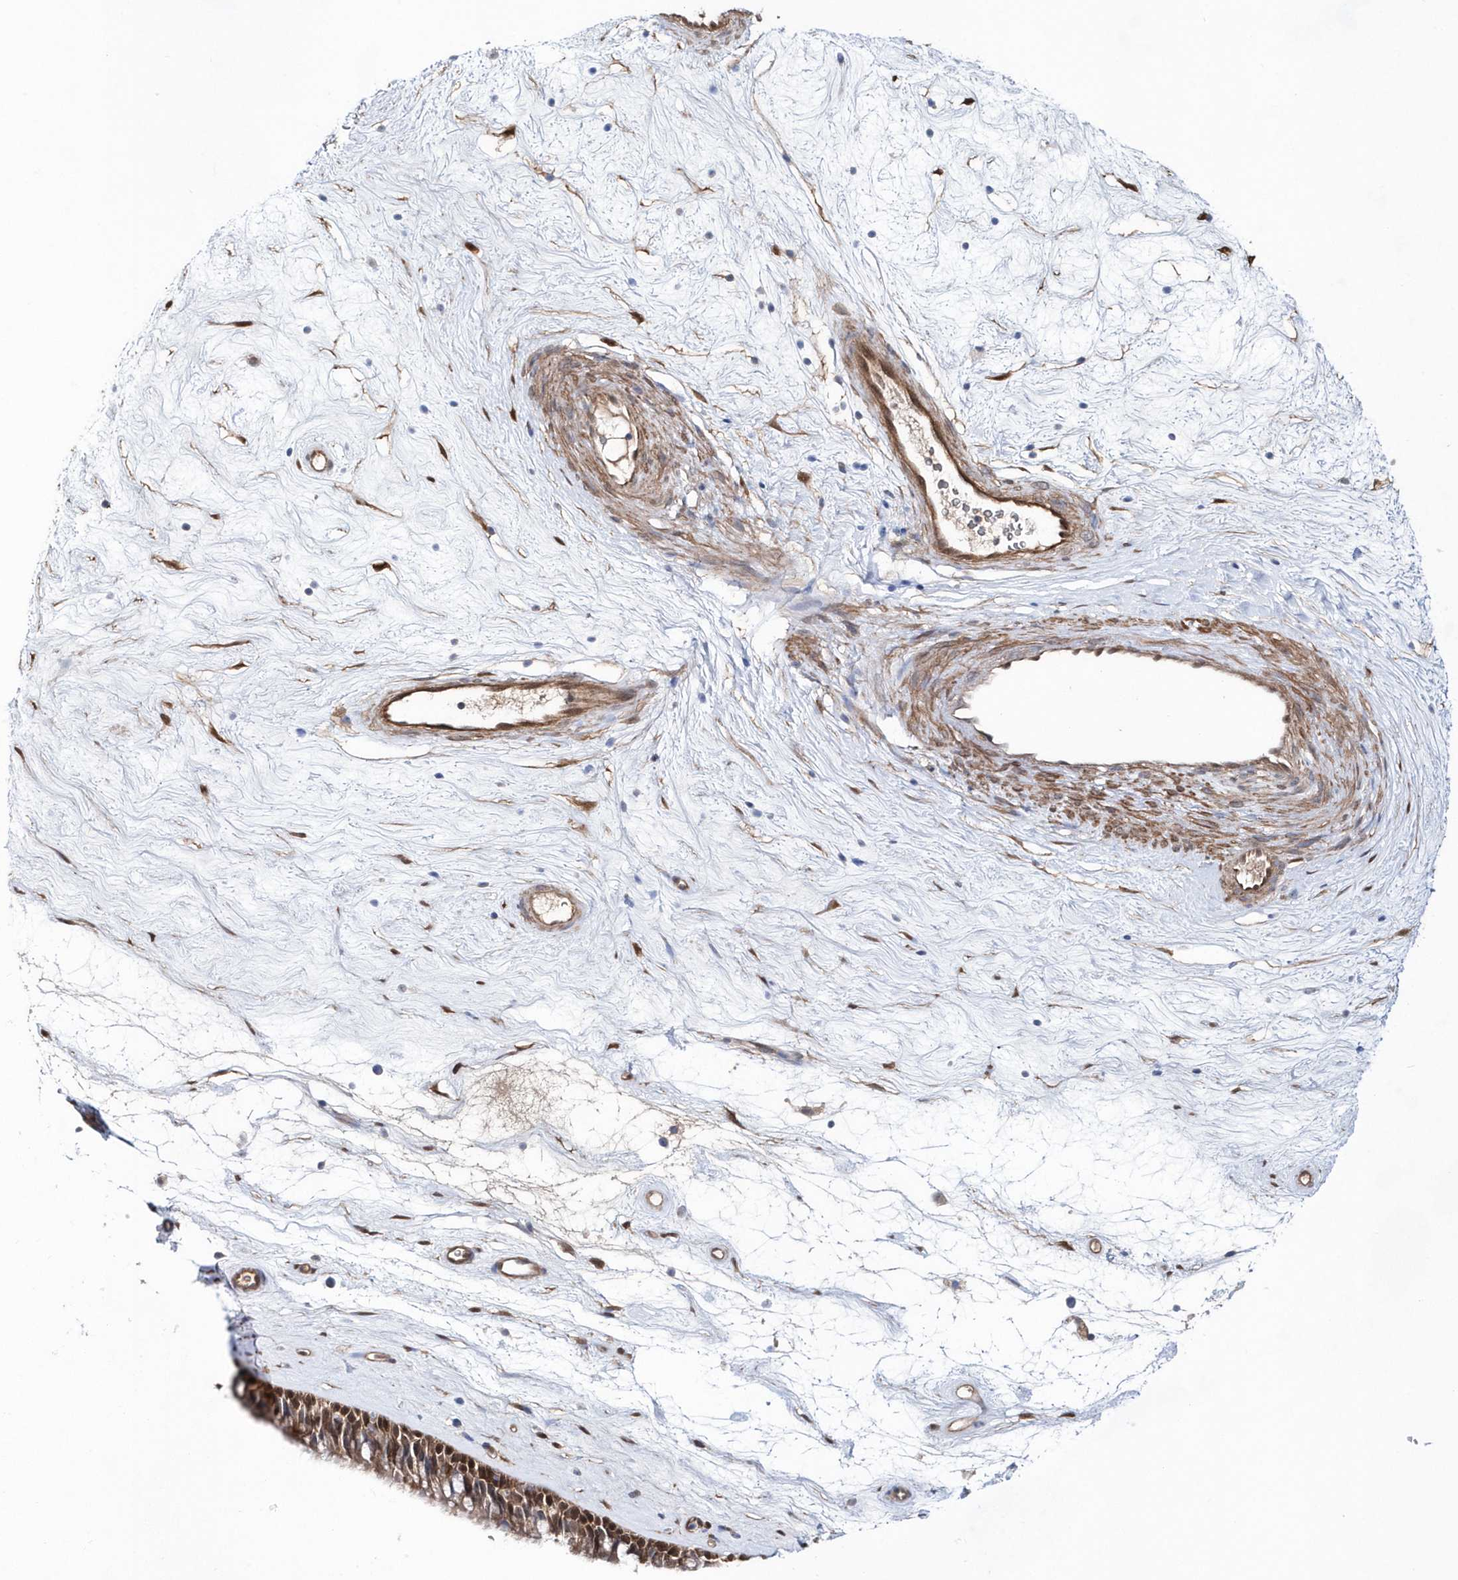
{"staining": {"intensity": "moderate", "quantity": "25%-75%", "location": "cytoplasmic/membranous,nuclear"}, "tissue": "nasopharynx", "cell_type": "Respiratory epithelial cells", "image_type": "normal", "snomed": [{"axis": "morphology", "description": "Normal tissue, NOS"}, {"axis": "topography", "description": "Nasopharynx"}], "caption": "DAB (3,3'-diaminobenzidine) immunohistochemical staining of benign nasopharynx exhibits moderate cytoplasmic/membranous,nuclear protein expression in approximately 25%-75% of respiratory epithelial cells.", "gene": "BDH2", "patient": {"sex": "male", "age": 64}}